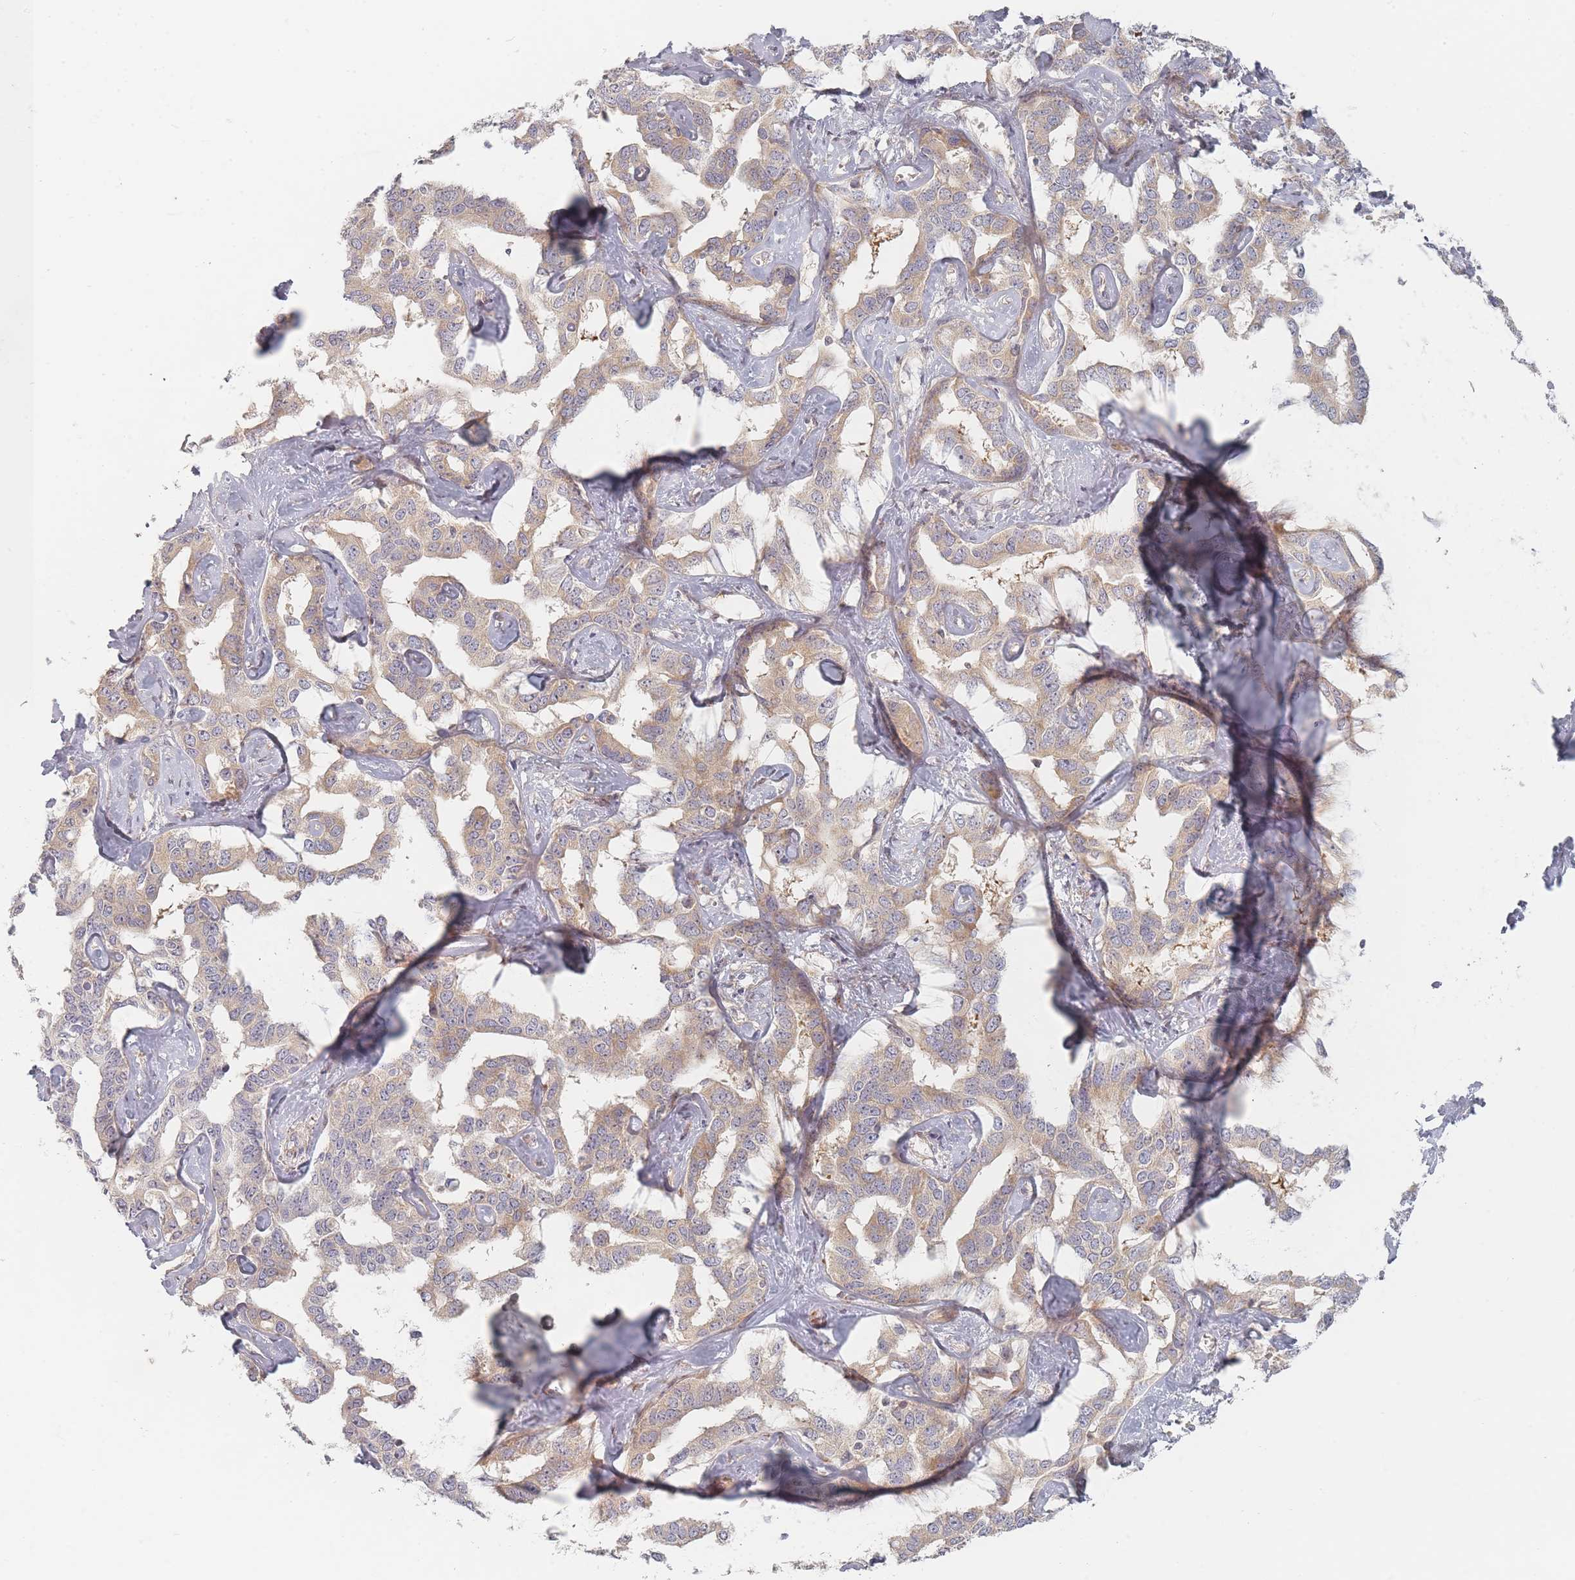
{"staining": {"intensity": "weak", "quantity": ">75%", "location": "cytoplasmic/membranous"}, "tissue": "liver cancer", "cell_type": "Tumor cells", "image_type": "cancer", "snomed": [{"axis": "morphology", "description": "Cholangiocarcinoma"}, {"axis": "topography", "description": "Liver"}], "caption": "The micrograph demonstrates staining of liver cholangiocarcinoma, revealing weak cytoplasmic/membranous protein expression (brown color) within tumor cells. Nuclei are stained in blue.", "gene": "ZKSCAN7", "patient": {"sex": "male", "age": 59}}